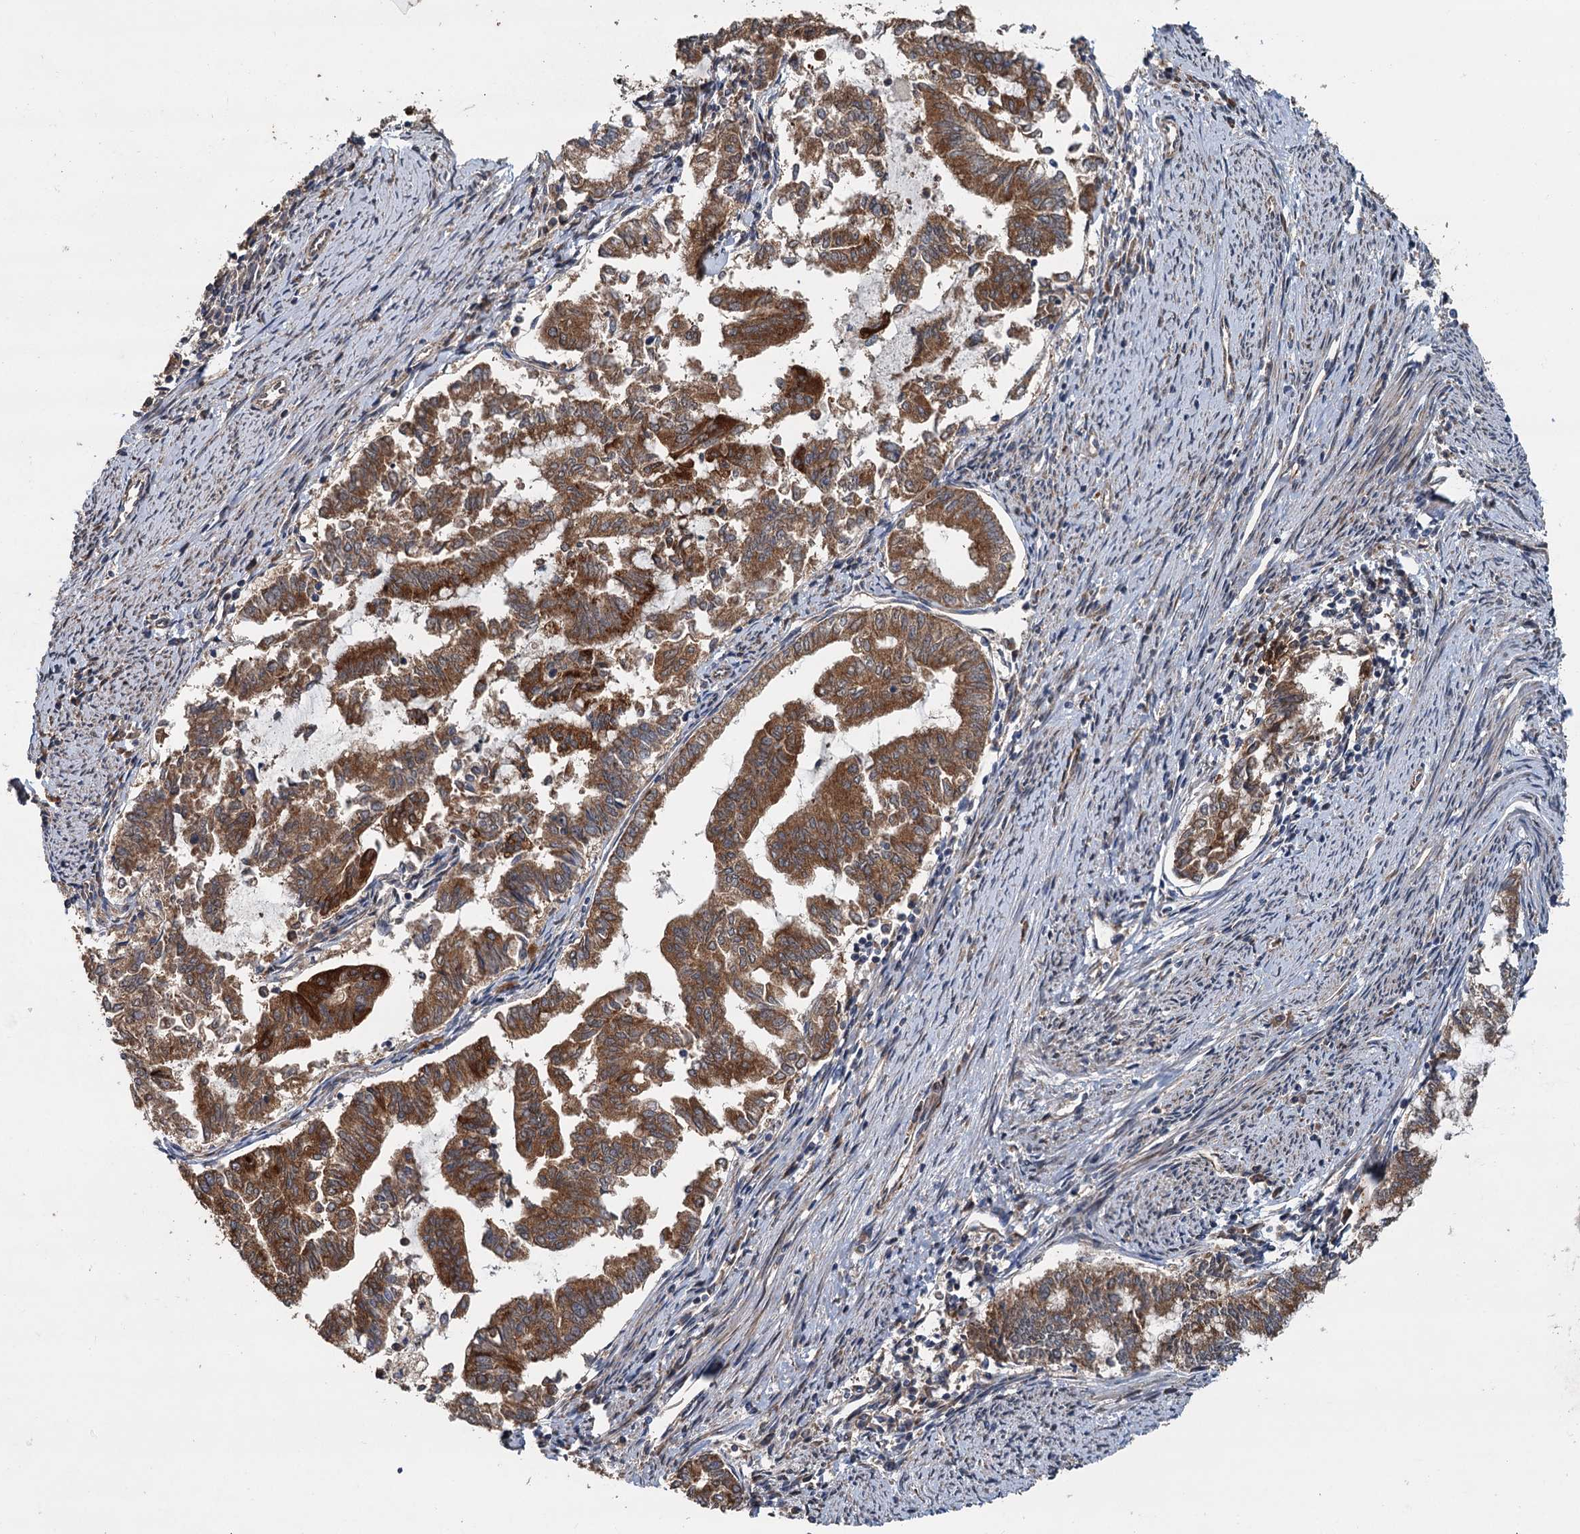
{"staining": {"intensity": "strong", "quantity": ">75%", "location": "cytoplasmic/membranous"}, "tissue": "endometrial cancer", "cell_type": "Tumor cells", "image_type": "cancer", "snomed": [{"axis": "morphology", "description": "Adenocarcinoma, NOS"}, {"axis": "topography", "description": "Endometrium"}], "caption": "The image shows staining of endometrial adenocarcinoma, revealing strong cytoplasmic/membranous protein staining (brown color) within tumor cells.", "gene": "LRRK2", "patient": {"sex": "female", "age": 79}}